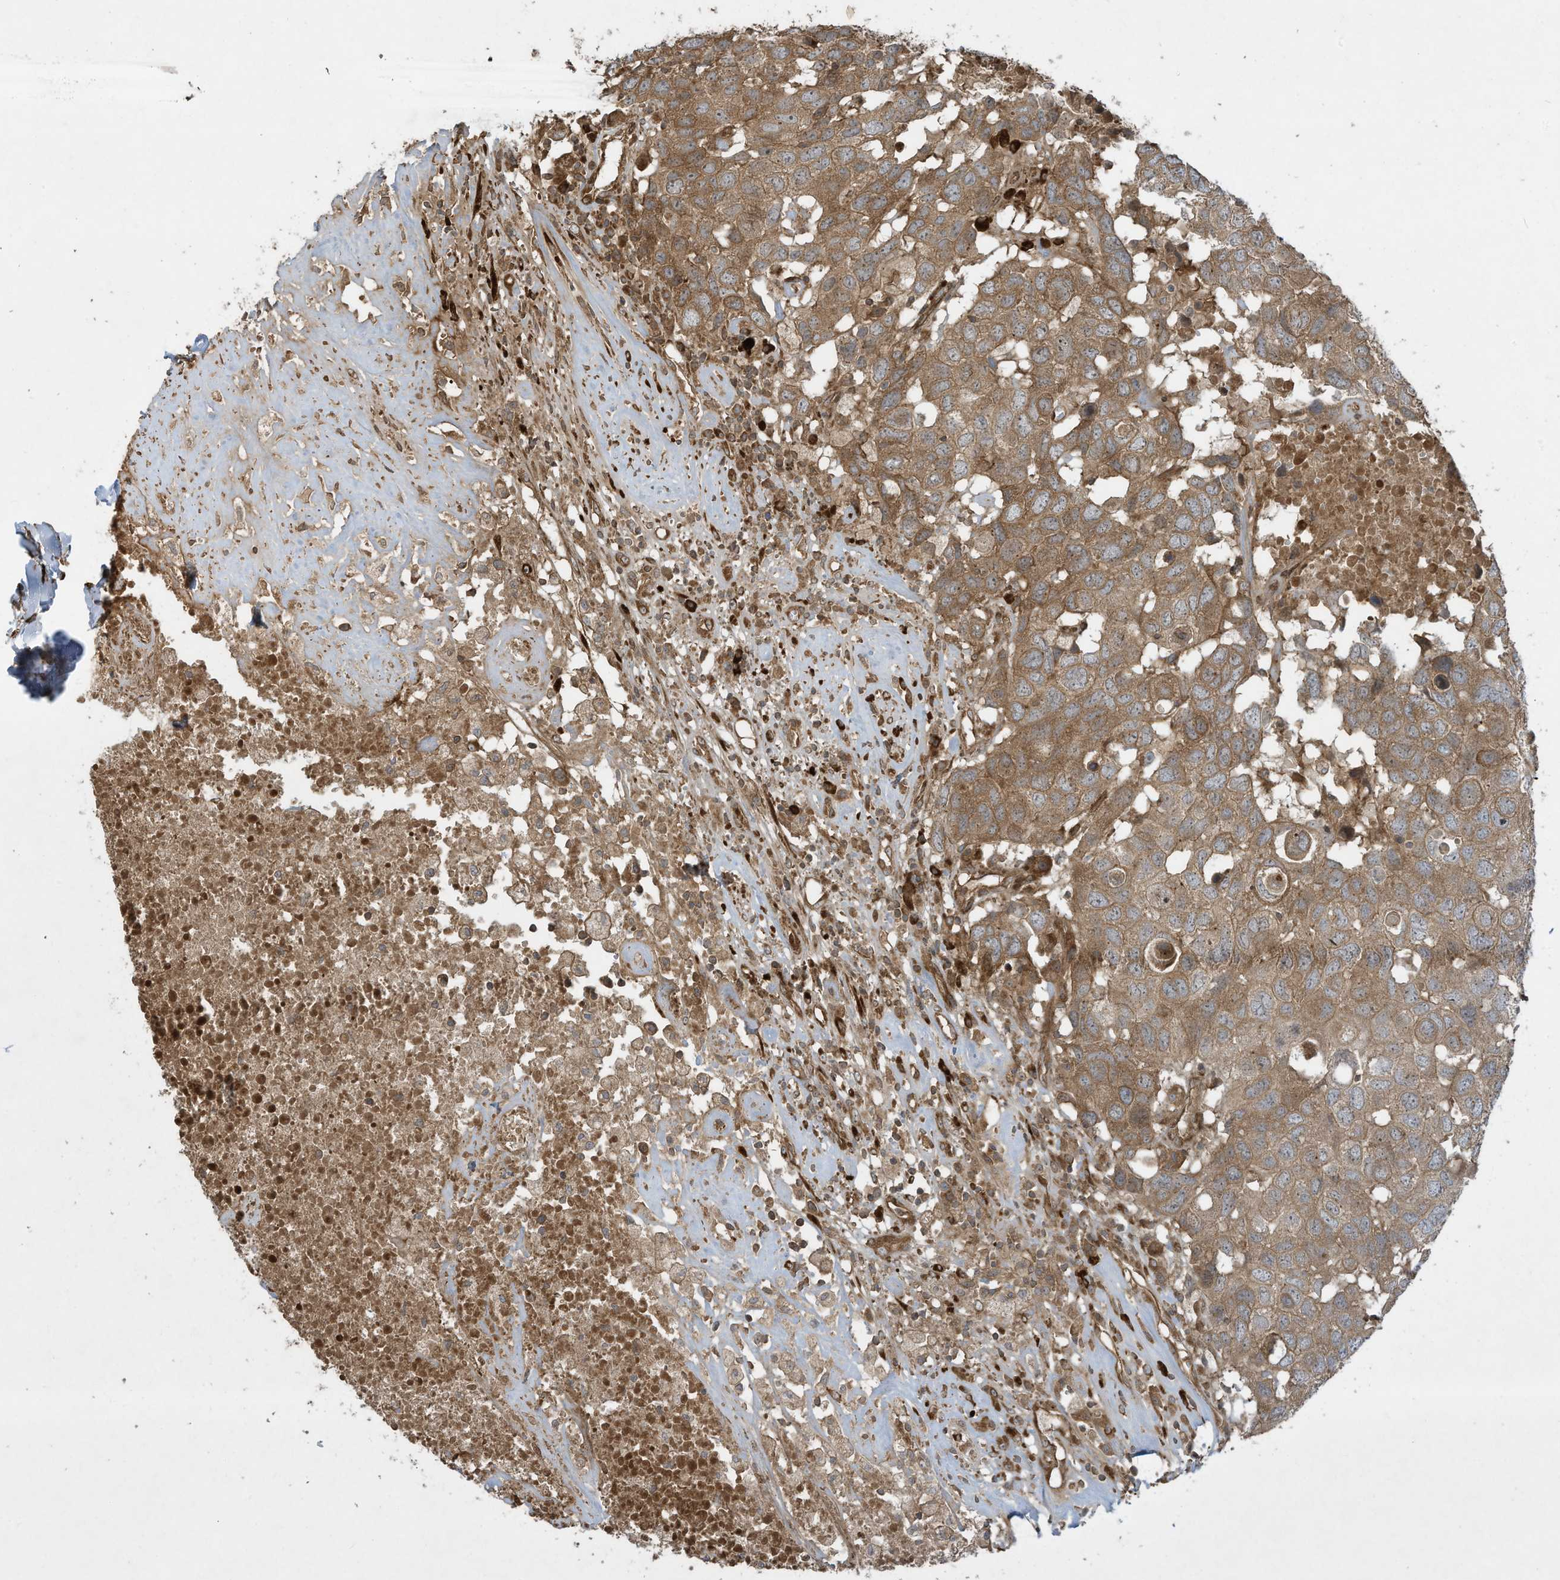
{"staining": {"intensity": "moderate", "quantity": ">75%", "location": "cytoplasmic/membranous"}, "tissue": "head and neck cancer", "cell_type": "Tumor cells", "image_type": "cancer", "snomed": [{"axis": "morphology", "description": "Squamous cell carcinoma, NOS"}, {"axis": "topography", "description": "Head-Neck"}], "caption": "Head and neck cancer (squamous cell carcinoma) was stained to show a protein in brown. There is medium levels of moderate cytoplasmic/membranous positivity in approximately >75% of tumor cells. (brown staining indicates protein expression, while blue staining denotes nuclei).", "gene": "DDIT4", "patient": {"sex": "male", "age": 66}}